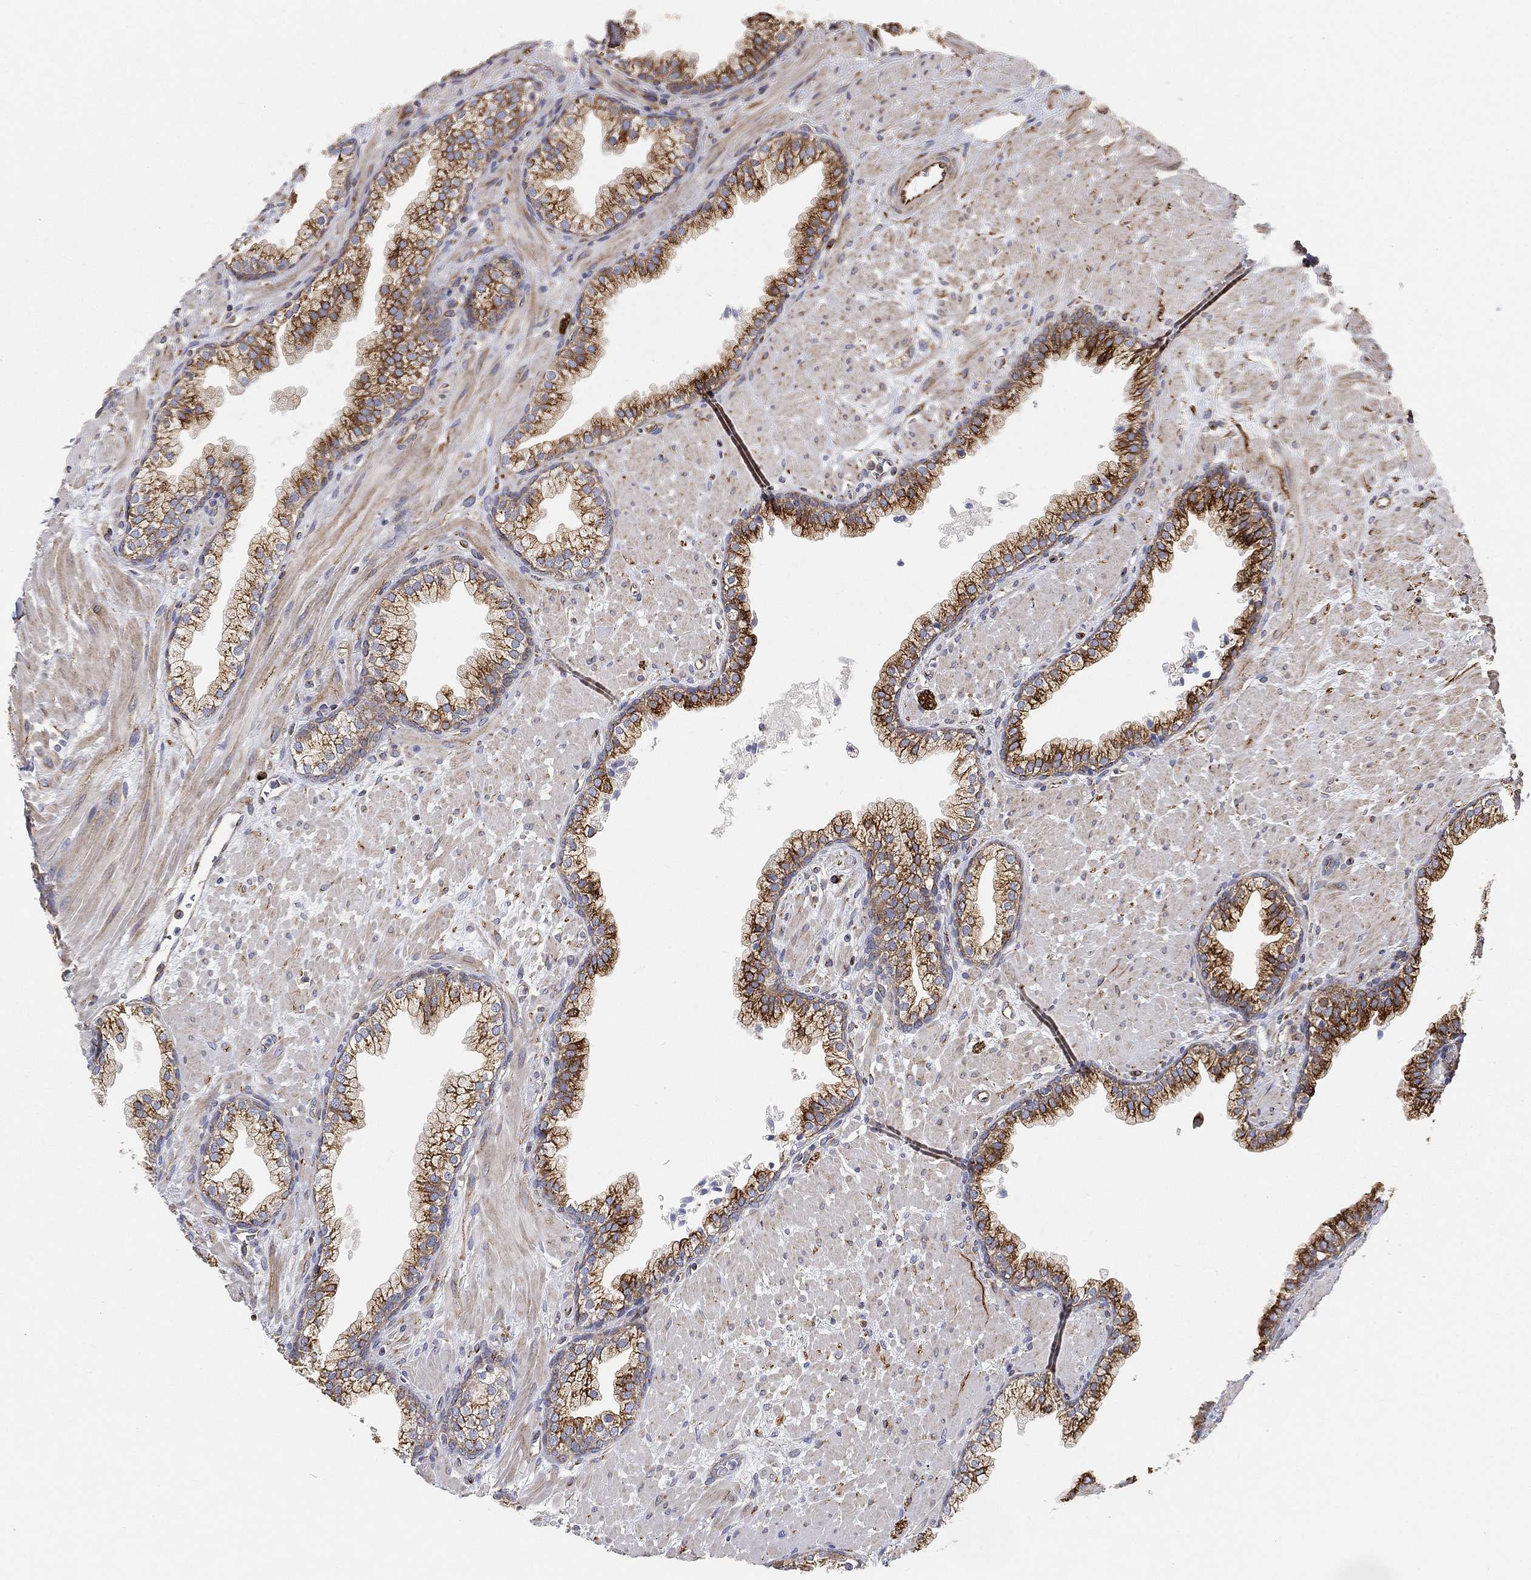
{"staining": {"intensity": "strong", "quantity": "<25%", "location": "cytoplasmic/membranous"}, "tissue": "prostate", "cell_type": "Glandular cells", "image_type": "normal", "snomed": [{"axis": "morphology", "description": "Normal tissue, NOS"}, {"axis": "topography", "description": "Prostate"}], "caption": "IHC of normal human prostate displays medium levels of strong cytoplasmic/membranous expression in about <25% of glandular cells. The protein is stained brown, and the nuclei are stained in blue (DAB IHC with brightfield microscopy, high magnification).", "gene": "TMEM25", "patient": {"sex": "male", "age": 63}}